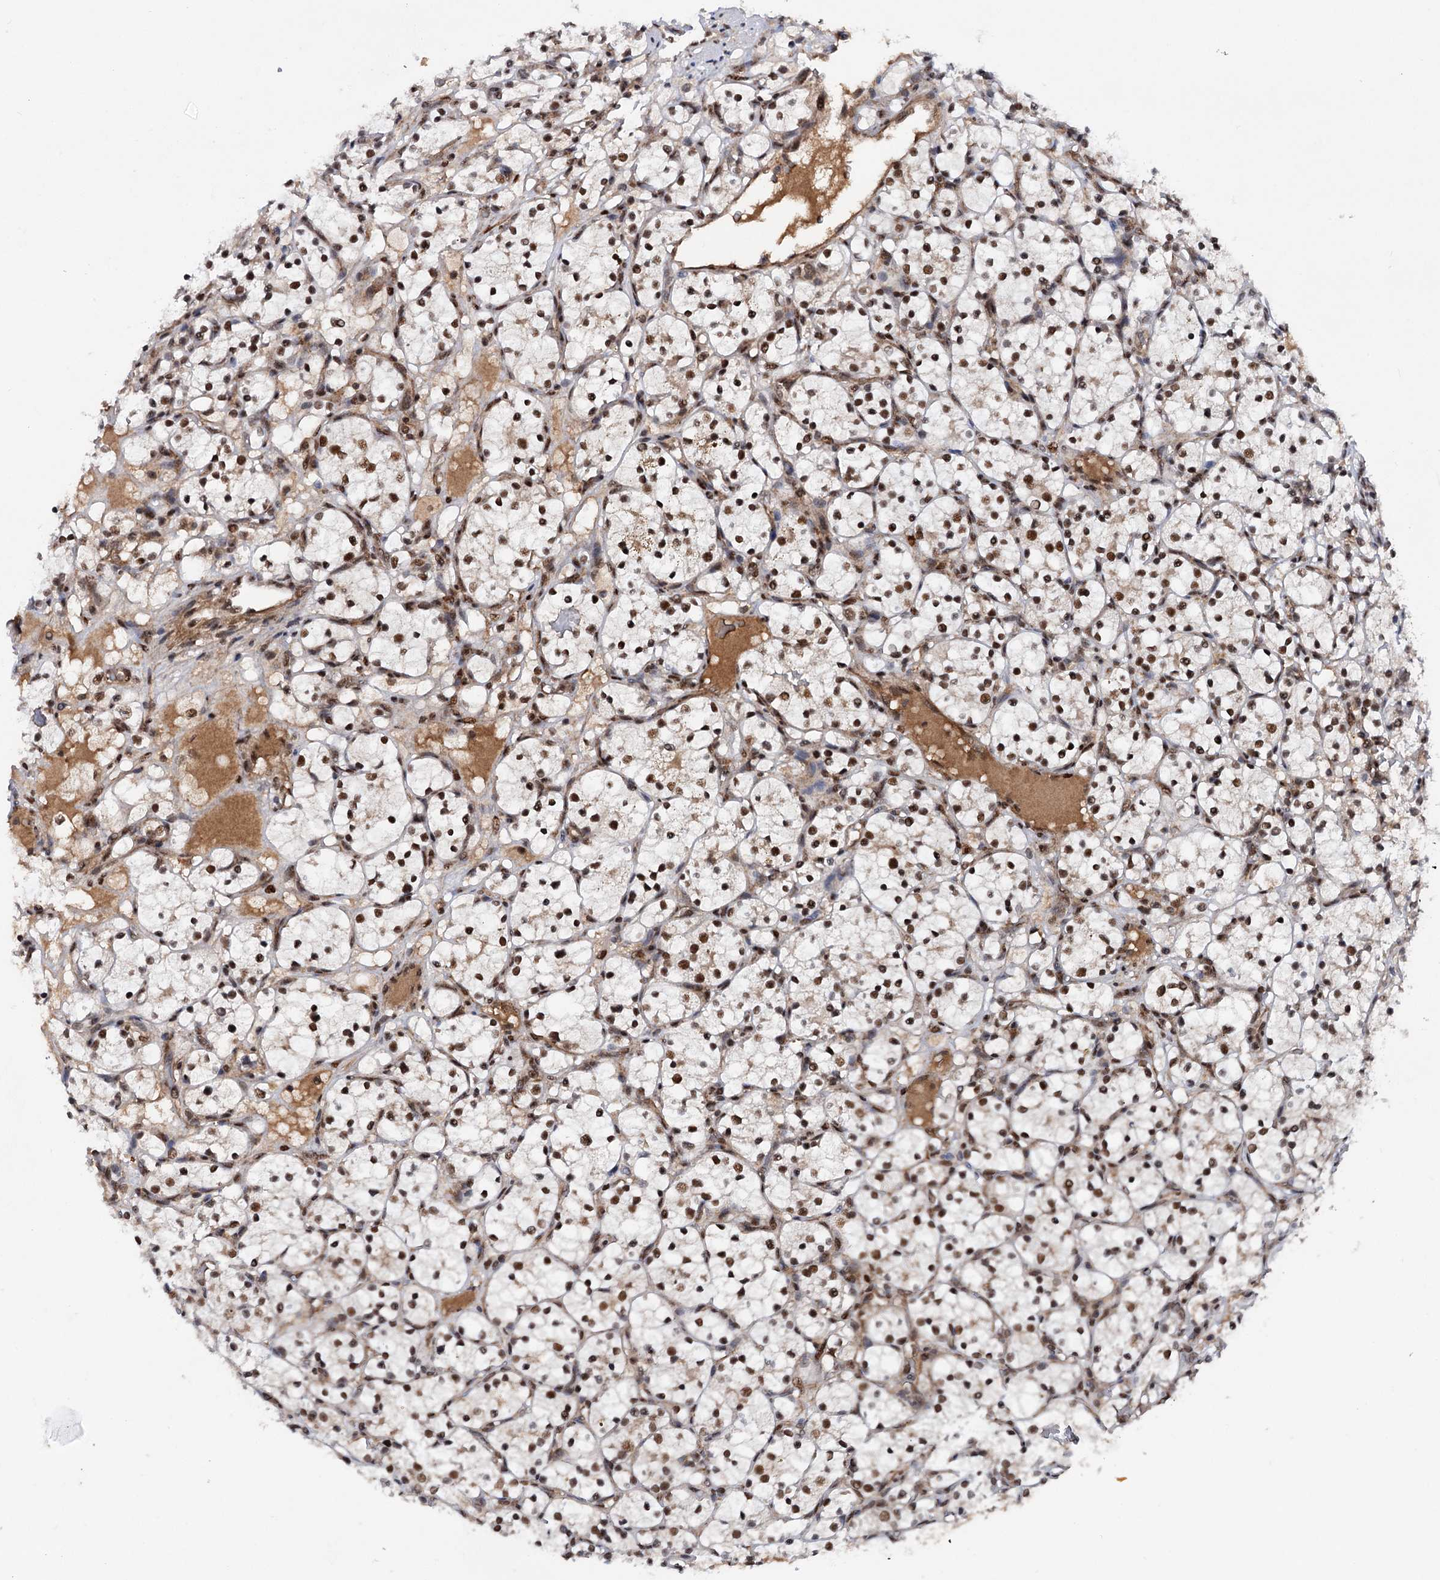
{"staining": {"intensity": "strong", "quantity": ">75%", "location": "nuclear"}, "tissue": "renal cancer", "cell_type": "Tumor cells", "image_type": "cancer", "snomed": [{"axis": "morphology", "description": "Adenocarcinoma, NOS"}, {"axis": "topography", "description": "Kidney"}], "caption": "An immunohistochemistry (IHC) image of tumor tissue is shown. Protein staining in brown shows strong nuclear positivity in renal cancer within tumor cells.", "gene": "TBC1D12", "patient": {"sex": "female", "age": 69}}